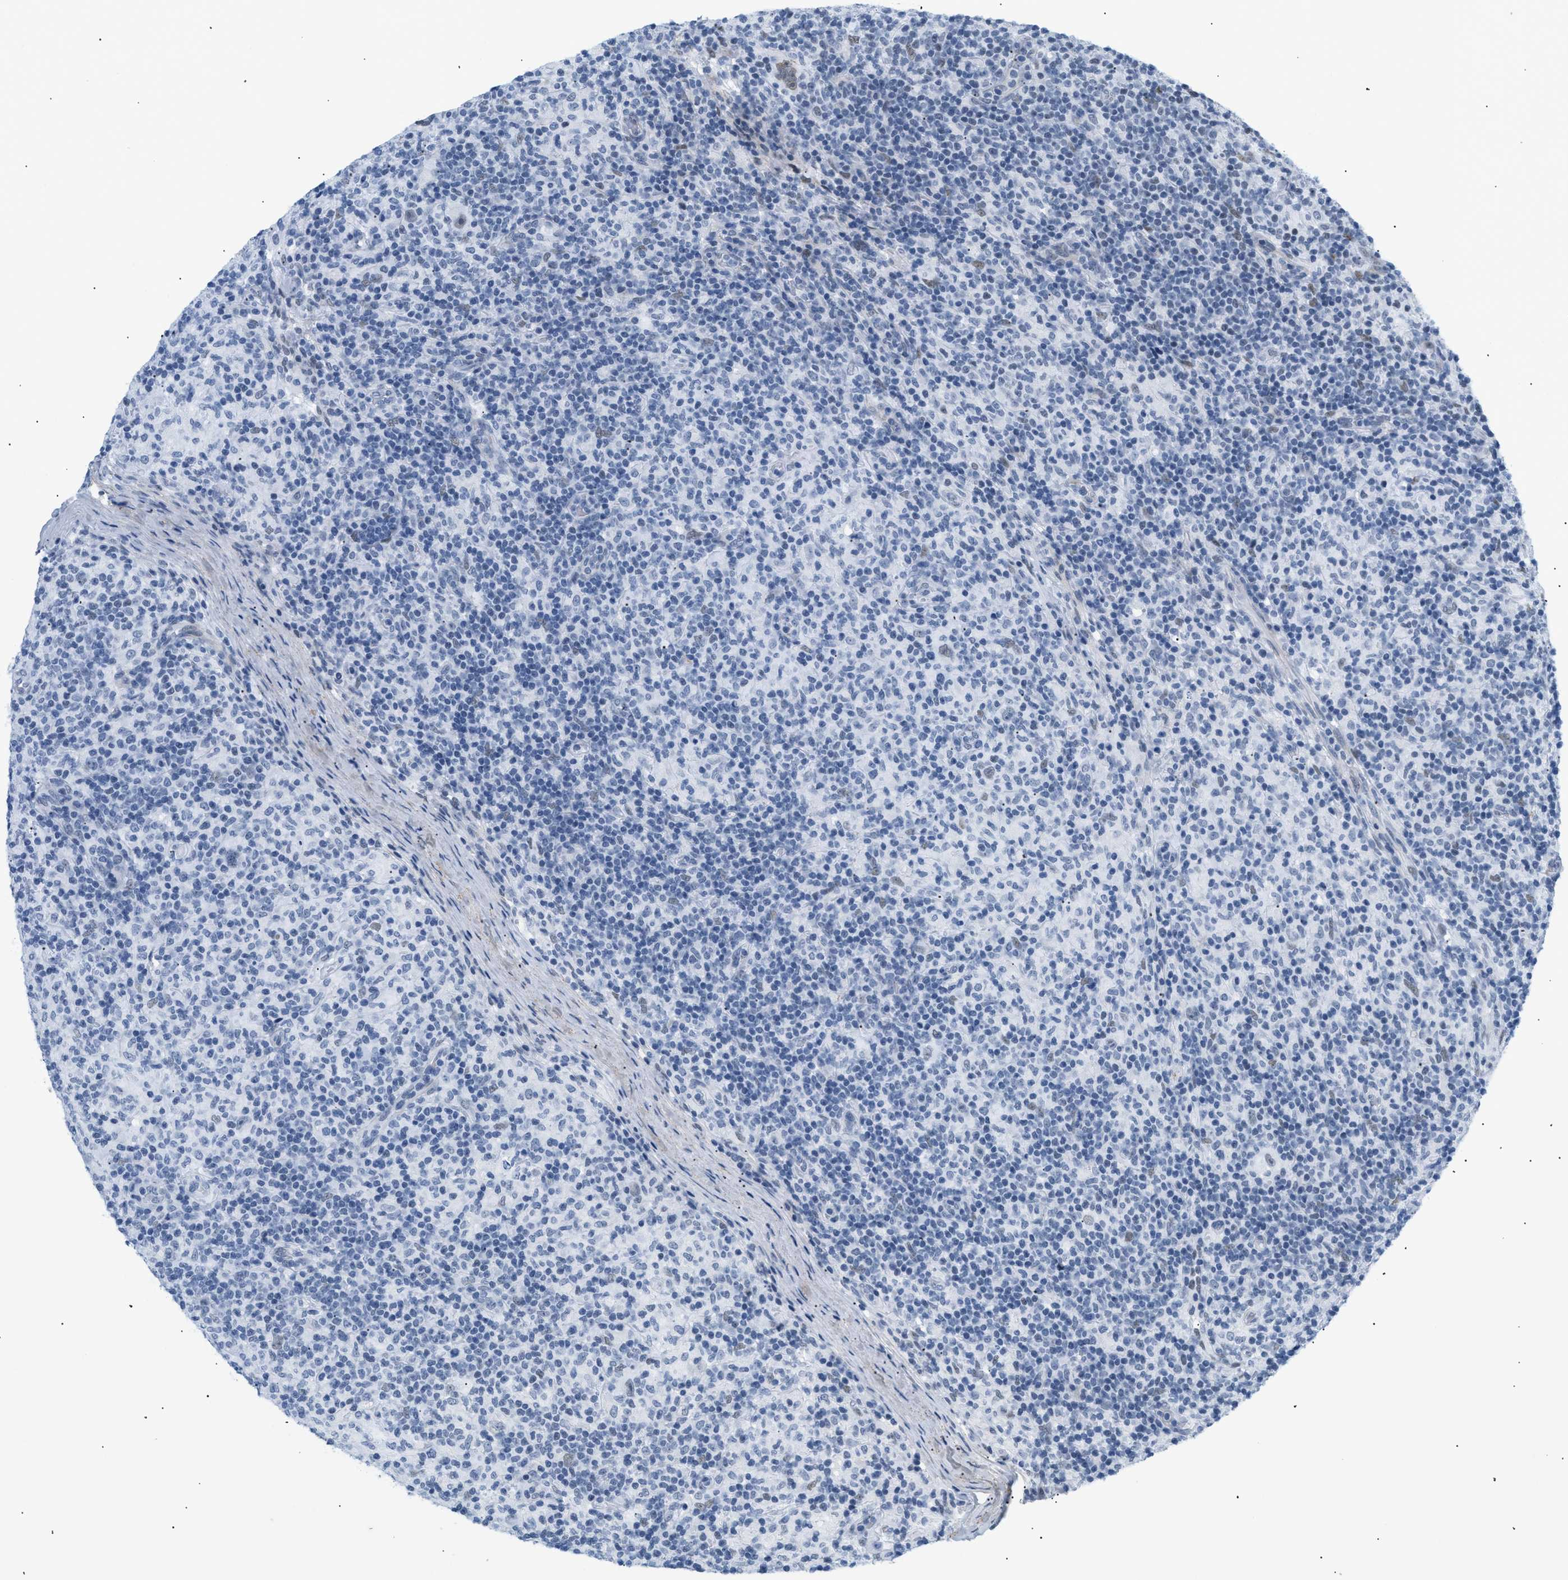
{"staining": {"intensity": "weak", "quantity": "<25%", "location": "nuclear"}, "tissue": "lymphoma", "cell_type": "Tumor cells", "image_type": "cancer", "snomed": [{"axis": "morphology", "description": "Hodgkin's disease, NOS"}, {"axis": "topography", "description": "Lymph node"}], "caption": "Human lymphoma stained for a protein using immunohistochemistry (IHC) shows no staining in tumor cells.", "gene": "ELN", "patient": {"sex": "male", "age": 70}}